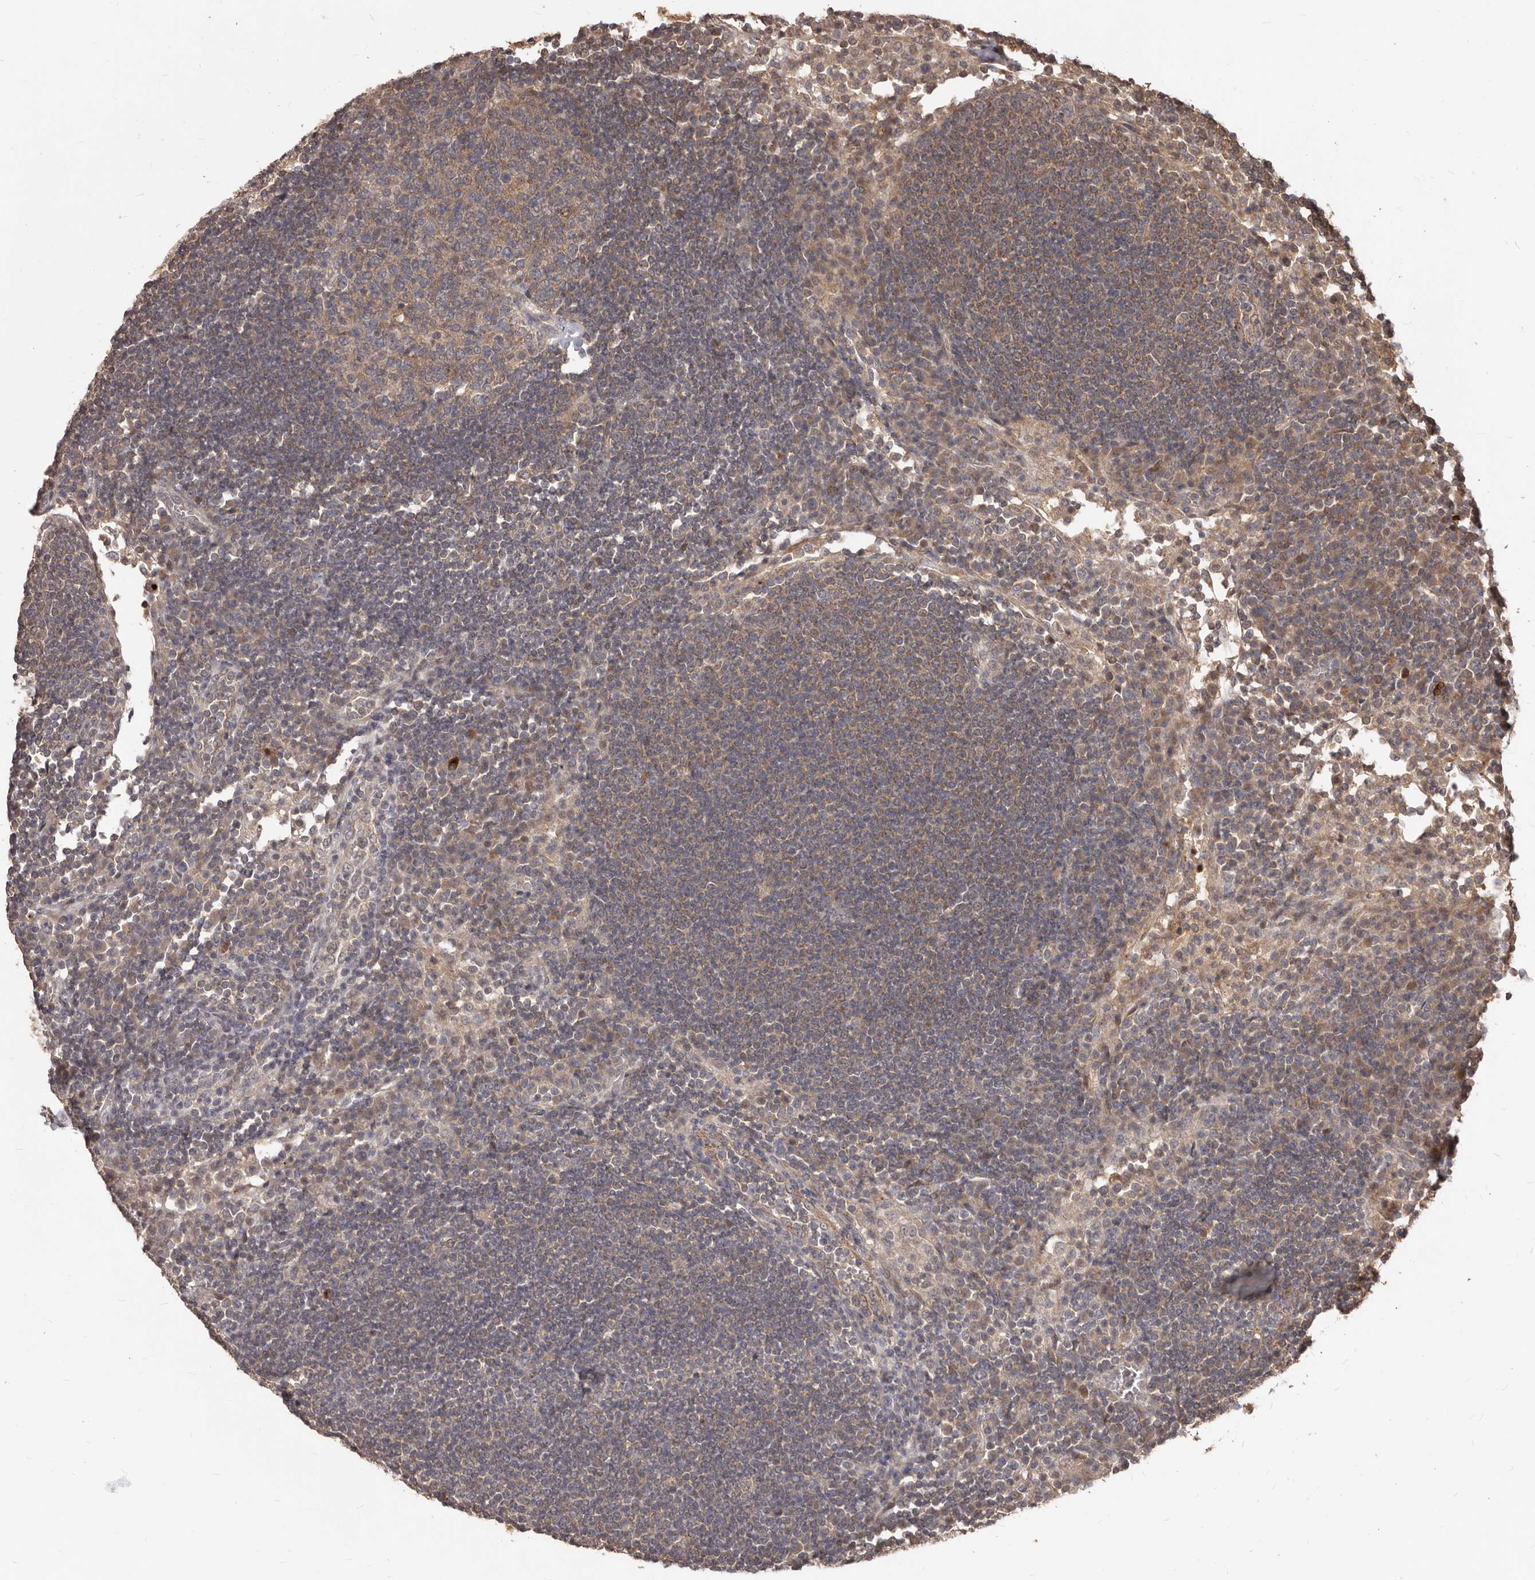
{"staining": {"intensity": "moderate", "quantity": "25%-75%", "location": "cytoplasmic/membranous"}, "tissue": "lymph node", "cell_type": "Germinal center cells", "image_type": "normal", "snomed": [{"axis": "morphology", "description": "Normal tissue, NOS"}, {"axis": "topography", "description": "Lymph node"}], "caption": "Normal lymph node reveals moderate cytoplasmic/membranous positivity in about 25%-75% of germinal center cells.", "gene": "MTO1", "patient": {"sex": "female", "age": 53}}